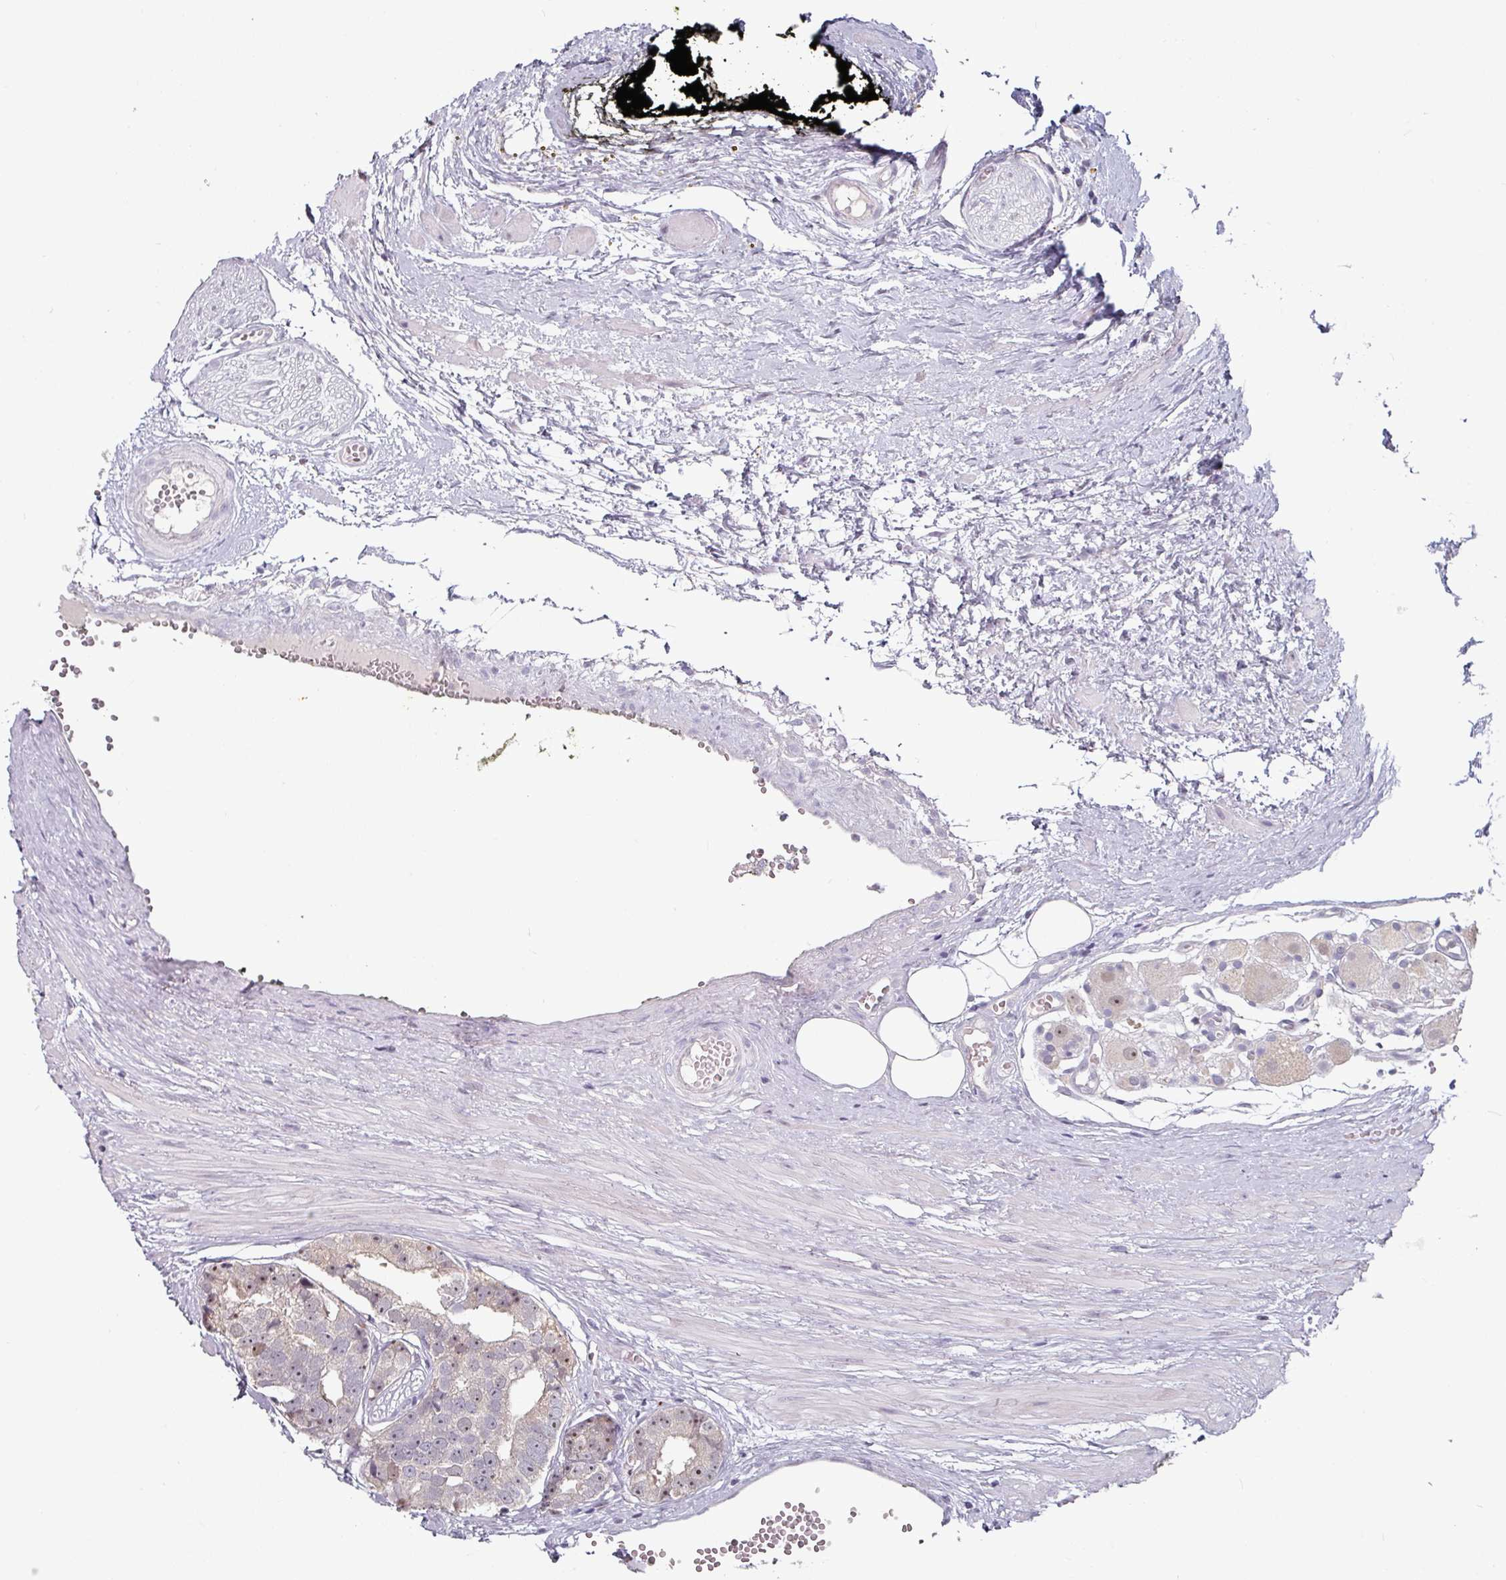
{"staining": {"intensity": "weak", "quantity": "25%-75%", "location": "nuclear"}, "tissue": "prostate cancer", "cell_type": "Tumor cells", "image_type": "cancer", "snomed": [{"axis": "morphology", "description": "Adenocarcinoma, High grade"}, {"axis": "topography", "description": "Prostate"}], "caption": "Immunohistochemical staining of prostate adenocarcinoma (high-grade) reveals weak nuclear protein expression in approximately 25%-75% of tumor cells.", "gene": "ZBTB6", "patient": {"sex": "male", "age": 71}}